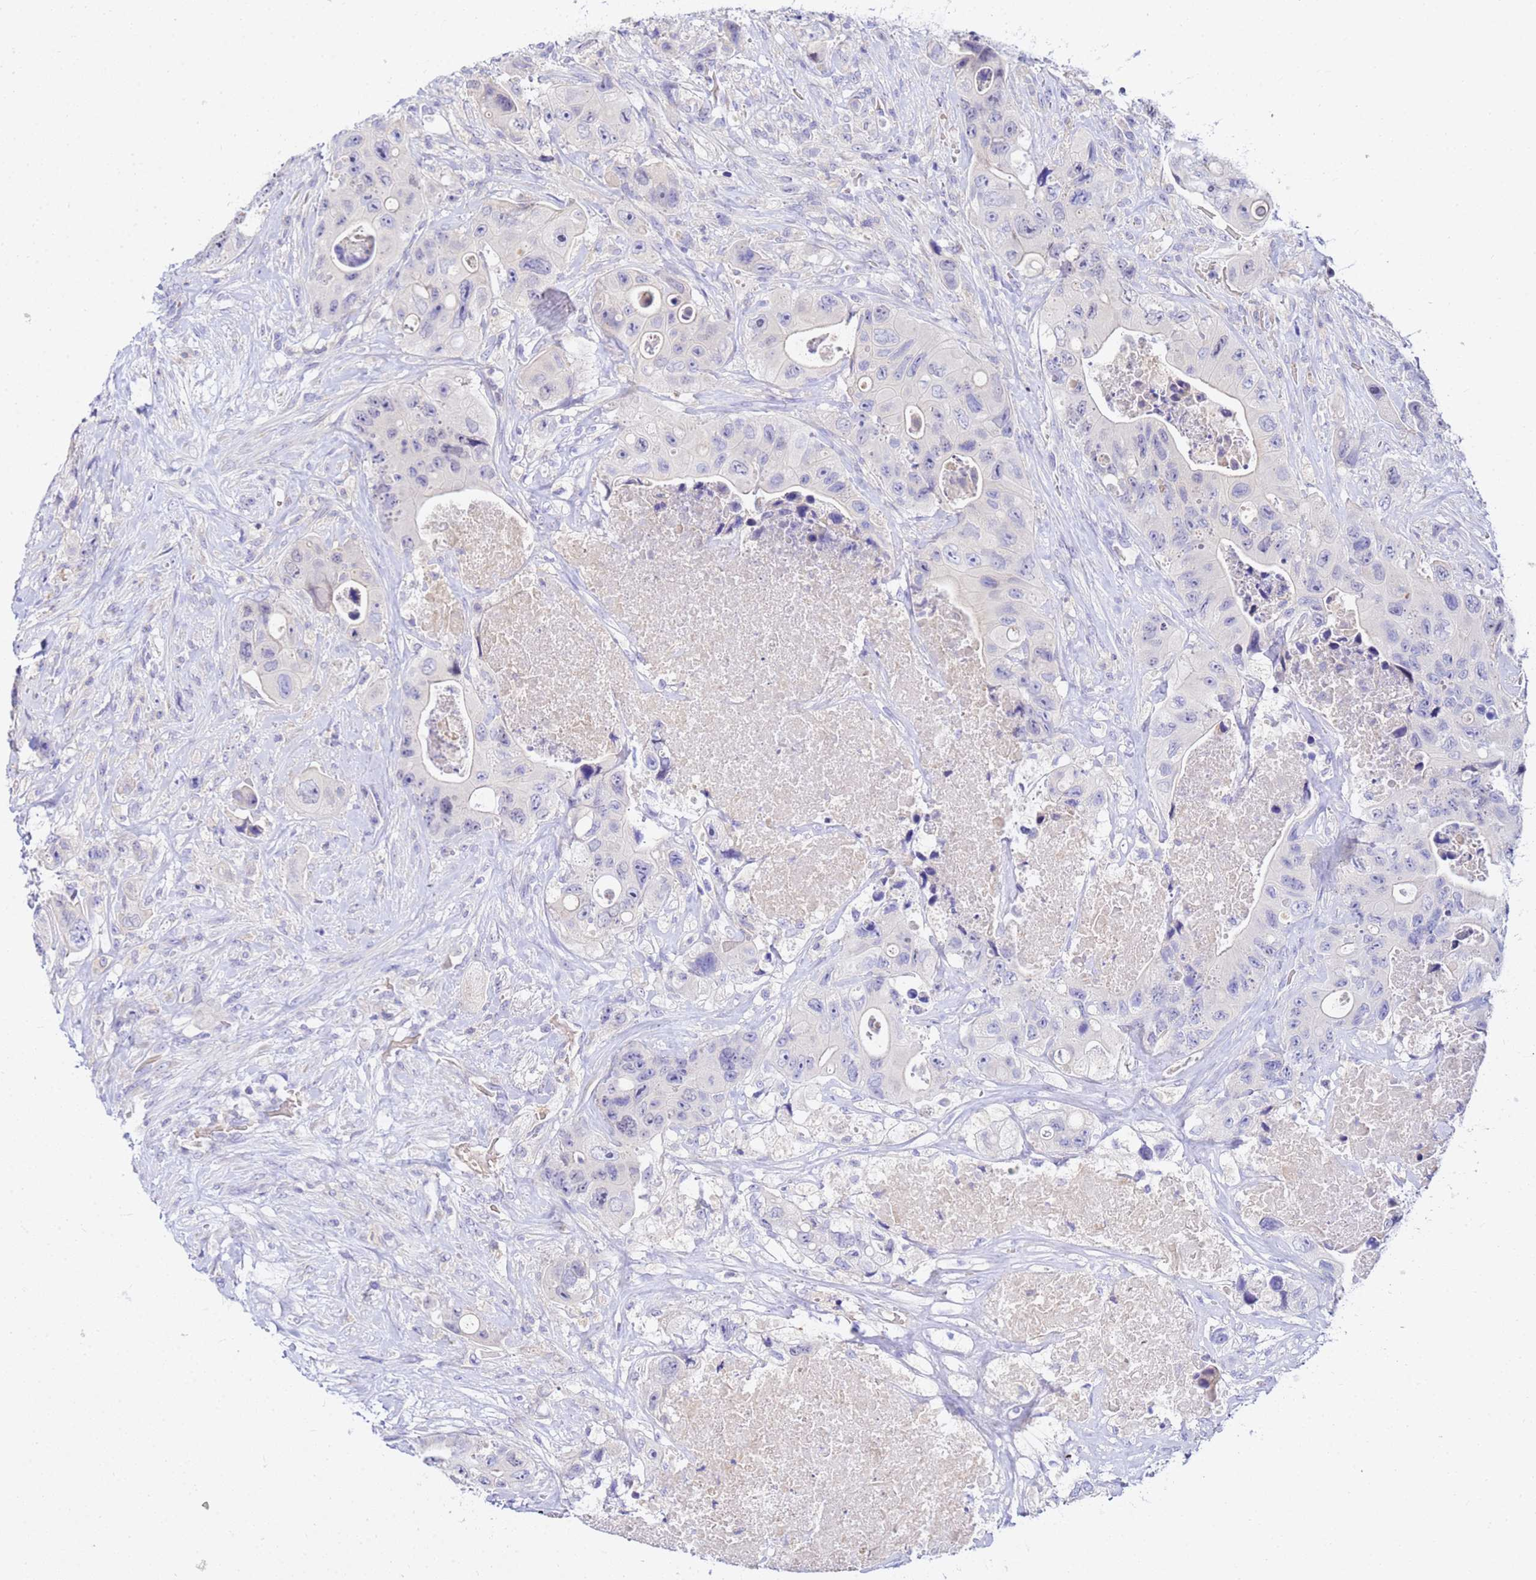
{"staining": {"intensity": "negative", "quantity": "none", "location": "none"}, "tissue": "colorectal cancer", "cell_type": "Tumor cells", "image_type": "cancer", "snomed": [{"axis": "morphology", "description": "Adenocarcinoma, NOS"}, {"axis": "topography", "description": "Colon"}], "caption": "The immunohistochemistry (IHC) micrograph has no significant positivity in tumor cells of adenocarcinoma (colorectal) tissue.", "gene": "HERC5", "patient": {"sex": "female", "age": 46}}